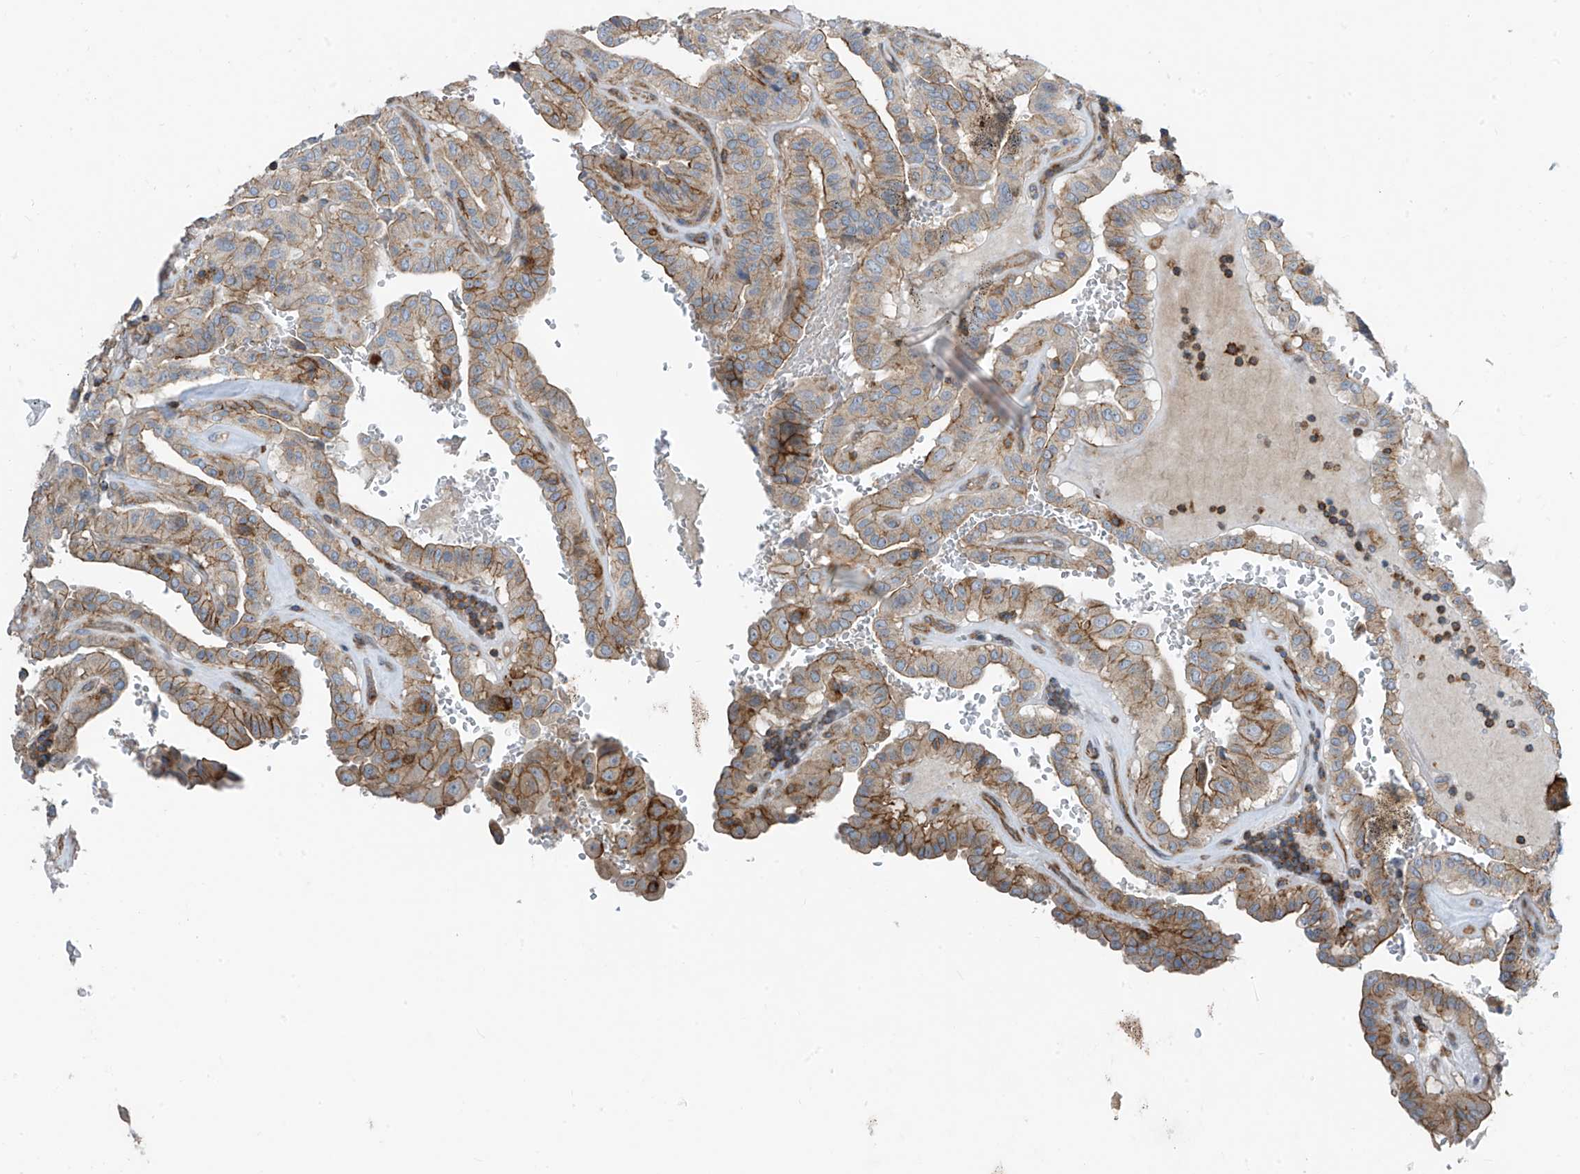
{"staining": {"intensity": "moderate", "quantity": ">75%", "location": "cytoplasmic/membranous"}, "tissue": "thyroid cancer", "cell_type": "Tumor cells", "image_type": "cancer", "snomed": [{"axis": "morphology", "description": "Papillary adenocarcinoma, NOS"}, {"axis": "topography", "description": "Thyroid gland"}], "caption": "An immunohistochemistry (IHC) micrograph of tumor tissue is shown. Protein staining in brown shows moderate cytoplasmic/membranous positivity in thyroid cancer within tumor cells. (IHC, brightfield microscopy, high magnification).", "gene": "SLC1A5", "patient": {"sex": "male", "age": 77}}